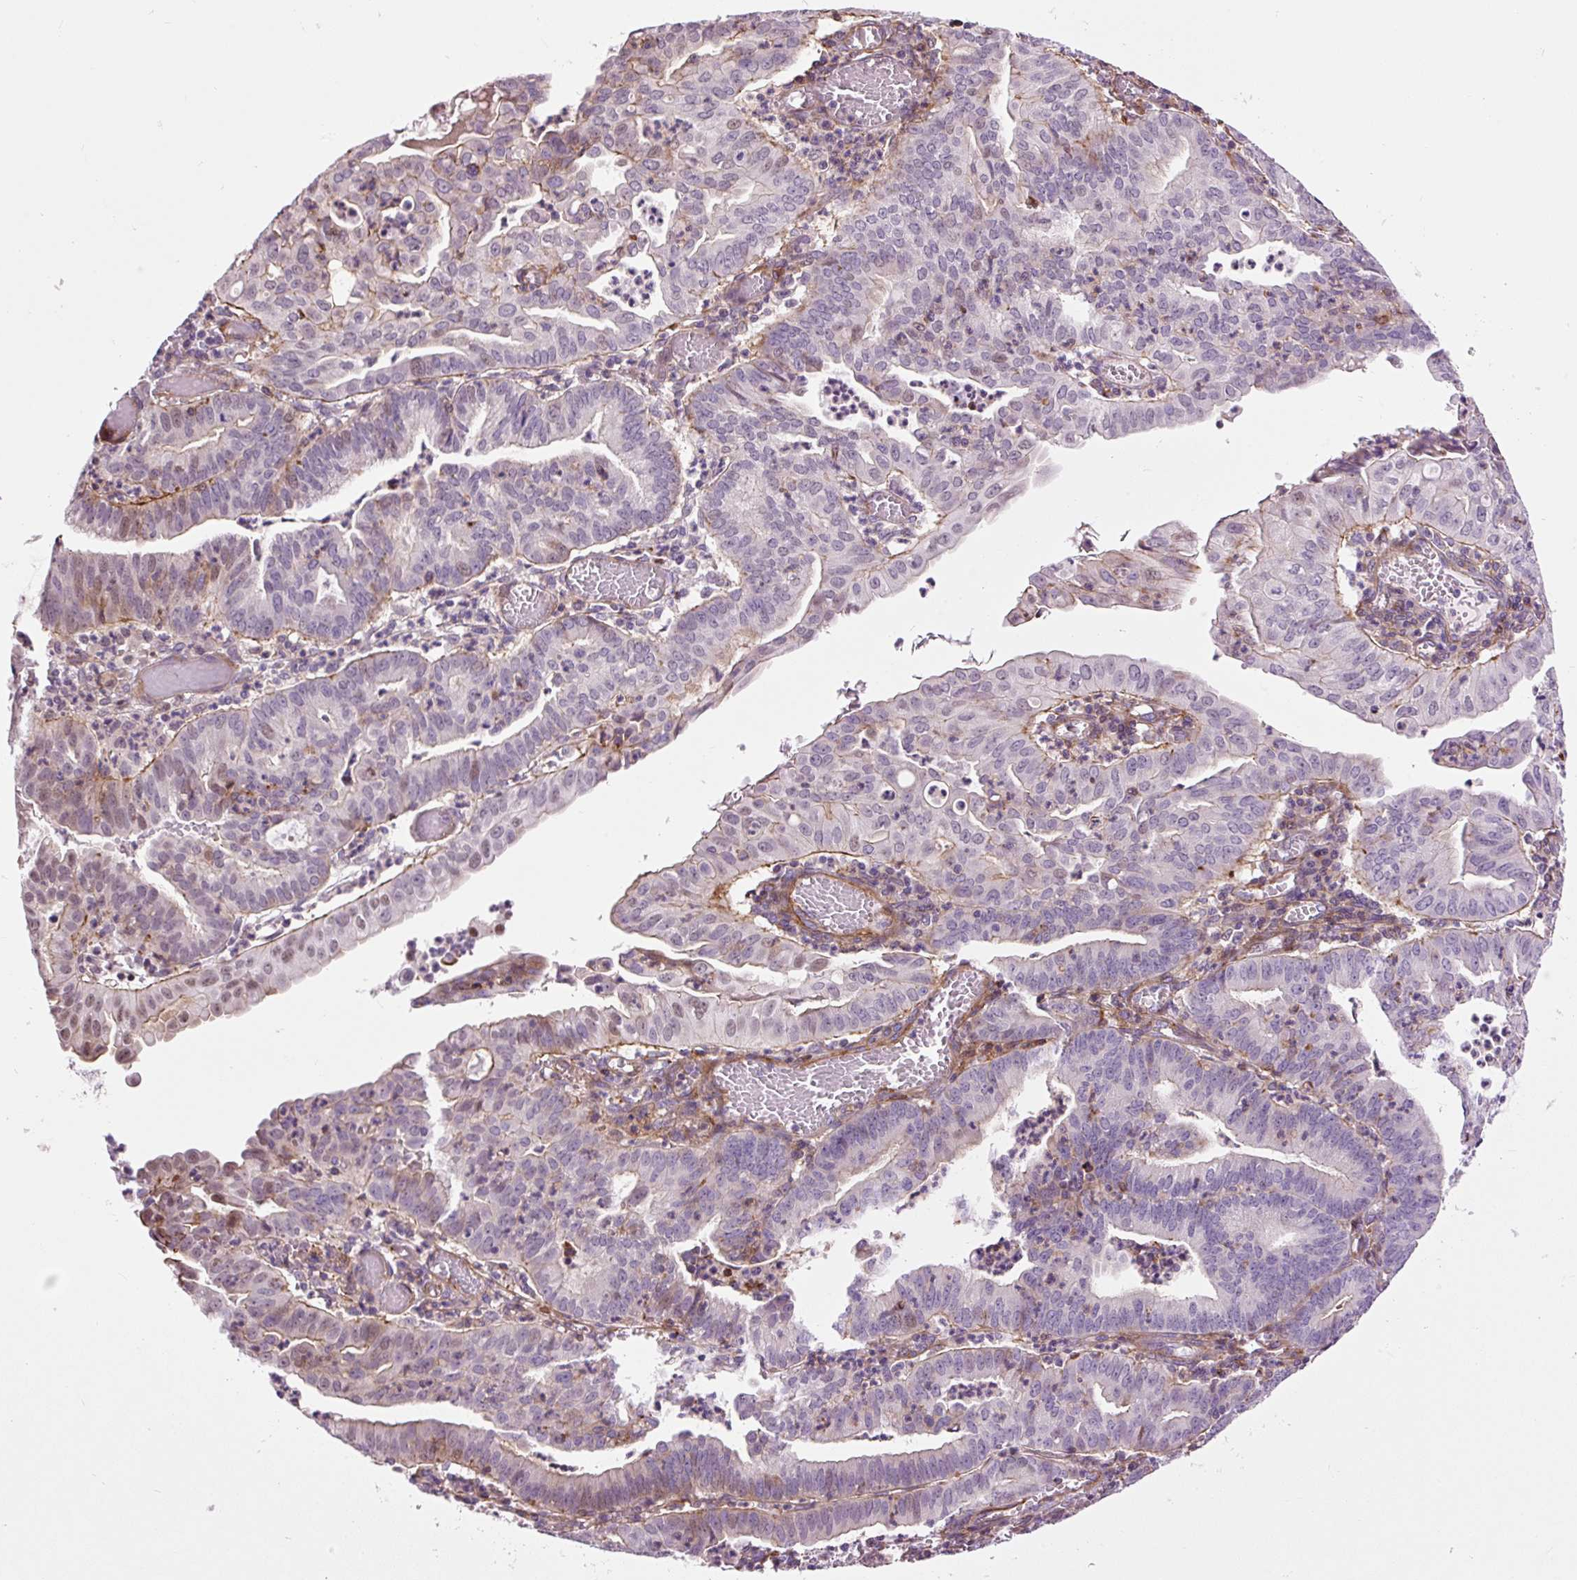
{"staining": {"intensity": "weak", "quantity": "<25%", "location": "cytoplasmic/membranous,nuclear"}, "tissue": "endometrial cancer", "cell_type": "Tumor cells", "image_type": "cancer", "snomed": [{"axis": "morphology", "description": "Adenocarcinoma, NOS"}, {"axis": "topography", "description": "Endometrium"}], "caption": "Human adenocarcinoma (endometrial) stained for a protein using IHC displays no staining in tumor cells.", "gene": "ZNF197", "patient": {"sex": "female", "age": 60}}